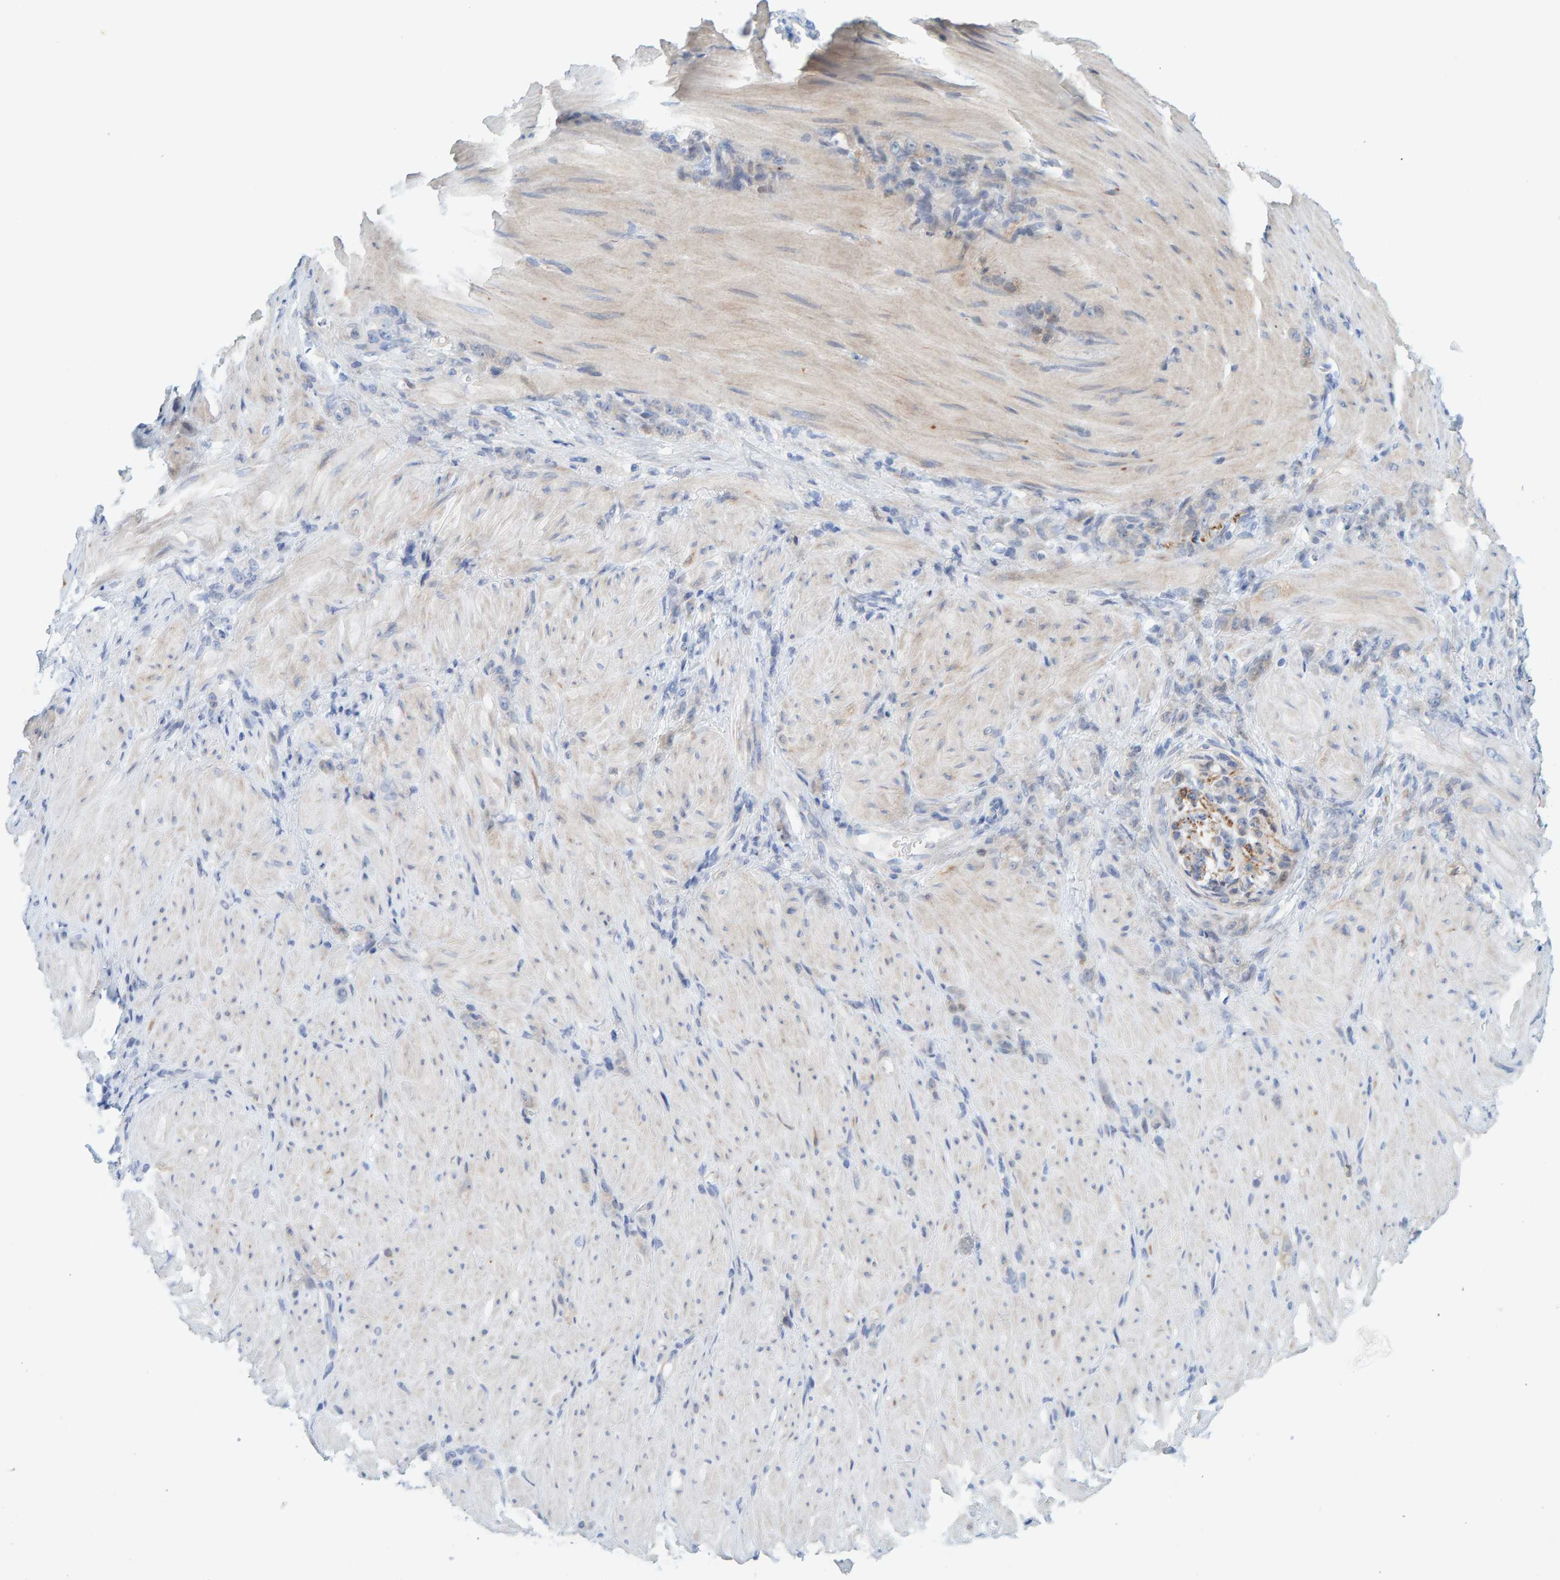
{"staining": {"intensity": "weak", "quantity": "<25%", "location": "cytoplasmic/membranous"}, "tissue": "stomach cancer", "cell_type": "Tumor cells", "image_type": "cancer", "snomed": [{"axis": "morphology", "description": "Normal tissue, NOS"}, {"axis": "morphology", "description": "Adenocarcinoma, NOS"}, {"axis": "topography", "description": "Stomach"}], "caption": "Stomach cancer (adenocarcinoma) was stained to show a protein in brown. There is no significant expression in tumor cells.", "gene": "KLHL11", "patient": {"sex": "male", "age": 82}}